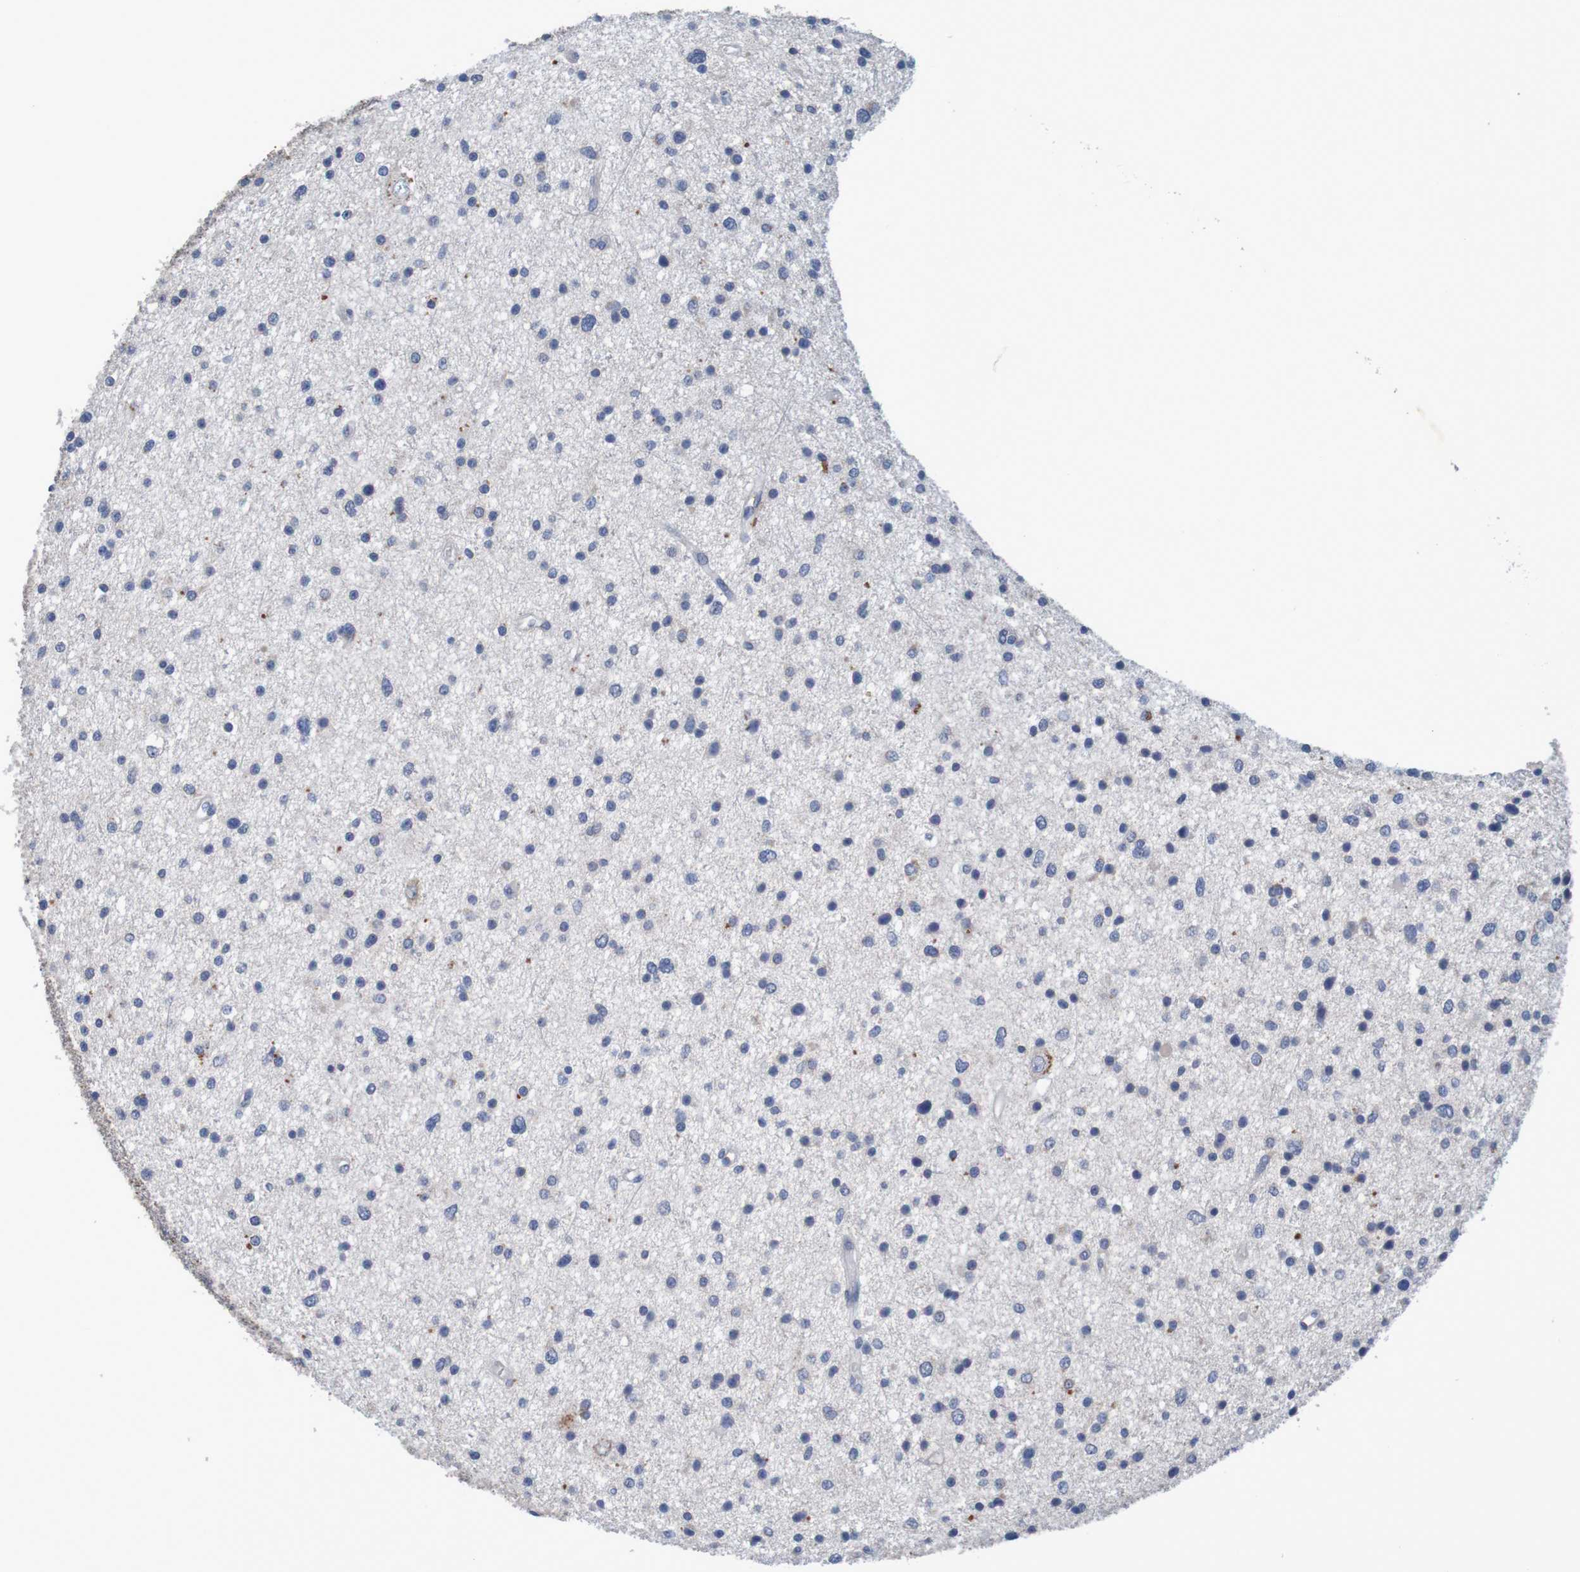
{"staining": {"intensity": "moderate", "quantity": "<25%", "location": "cytoplasmic/membranous"}, "tissue": "glioma", "cell_type": "Tumor cells", "image_type": "cancer", "snomed": [{"axis": "morphology", "description": "Glioma, malignant, Low grade"}, {"axis": "topography", "description": "Brain"}], "caption": "There is low levels of moderate cytoplasmic/membranous expression in tumor cells of glioma, as demonstrated by immunohistochemical staining (brown color).", "gene": "LTA", "patient": {"sex": "female", "age": 37}}